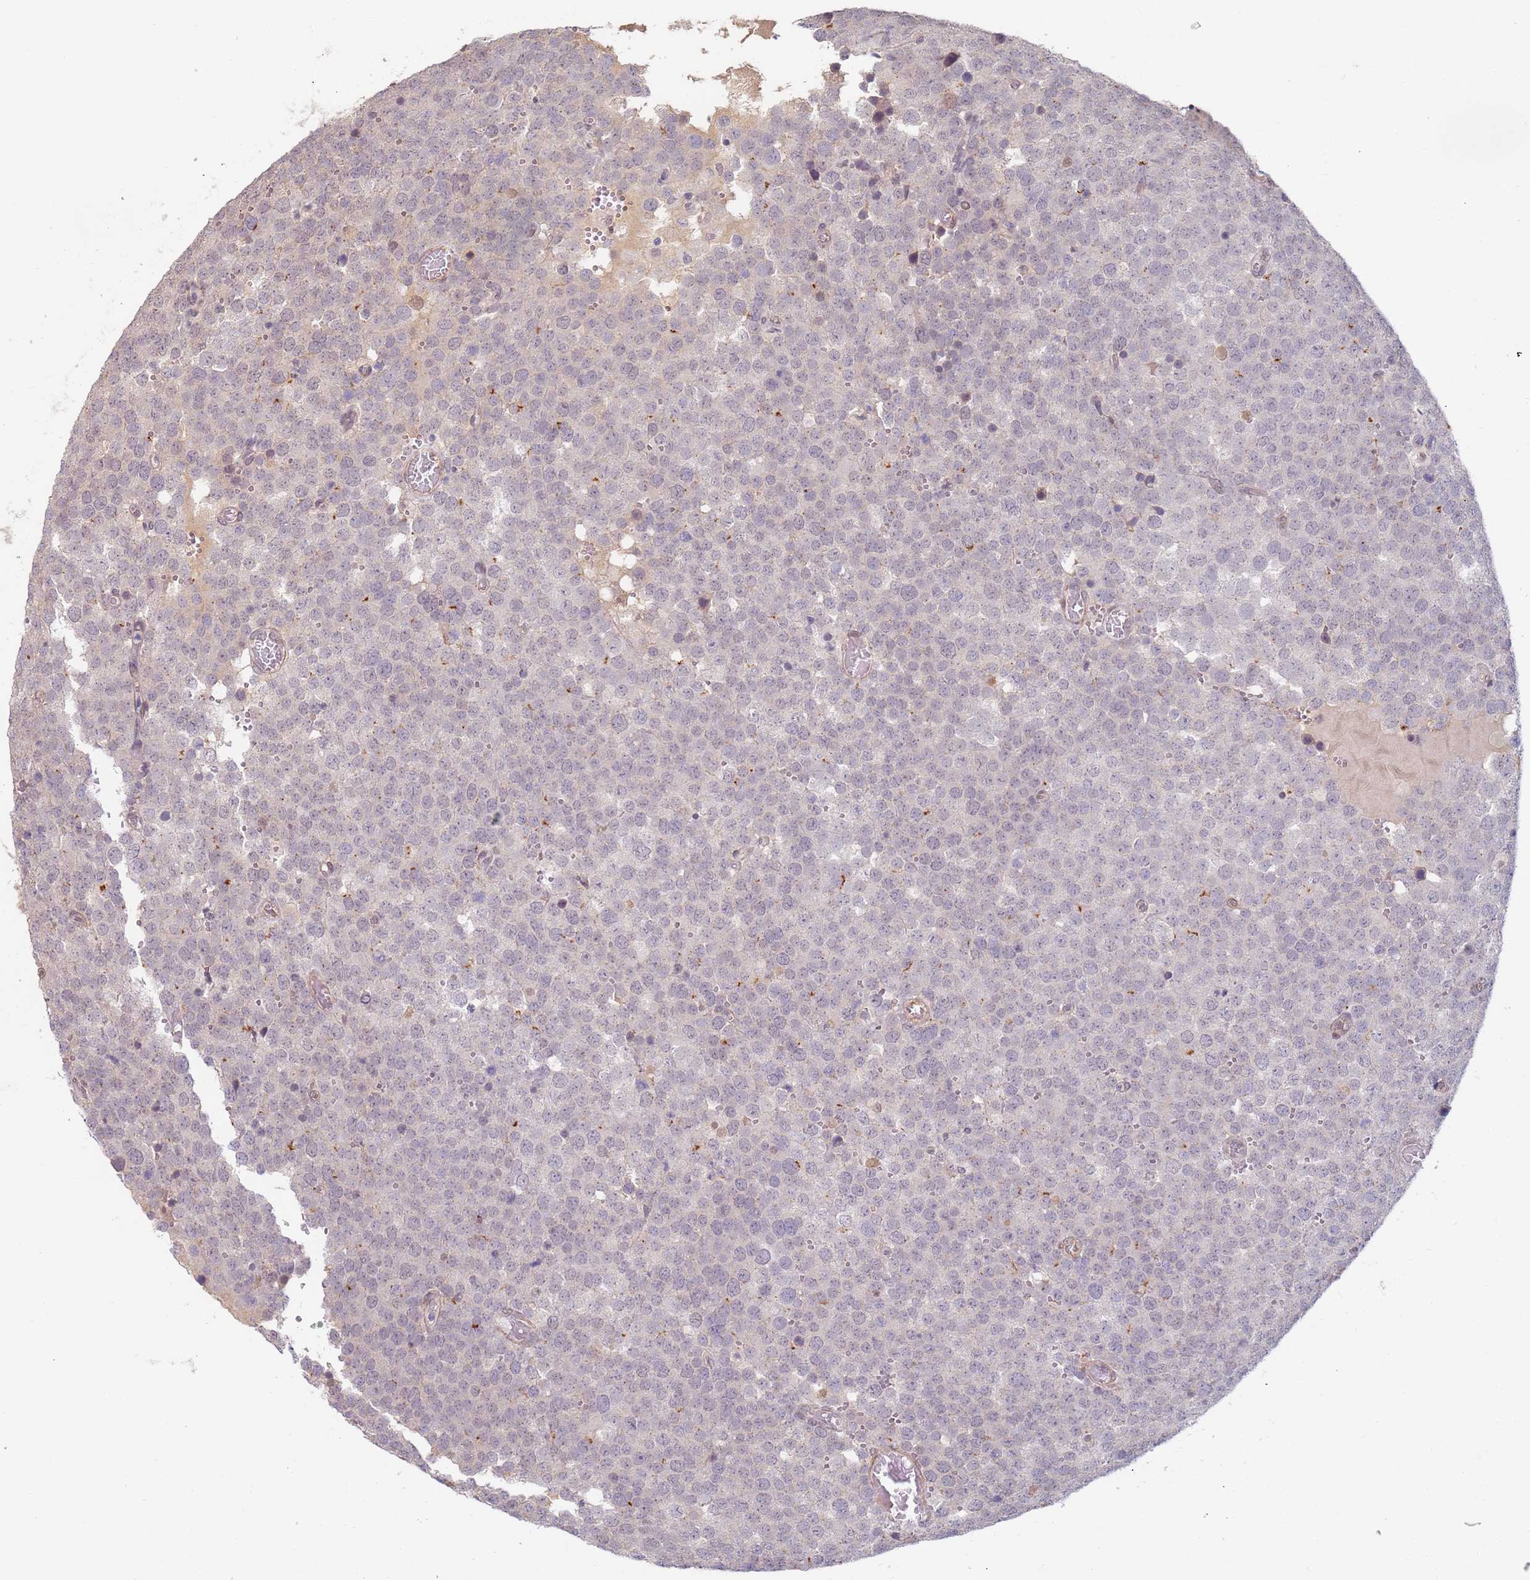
{"staining": {"intensity": "negative", "quantity": "none", "location": "none"}, "tissue": "testis cancer", "cell_type": "Tumor cells", "image_type": "cancer", "snomed": [{"axis": "morphology", "description": "Normal tissue, NOS"}, {"axis": "morphology", "description": "Seminoma, NOS"}, {"axis": "topography", "description": "Testis"}], "caption": "Tumor cells show no significant expression in testis cancer. (Immunohistochemistry (ihc), brightfield microscopy, high magnification).", "gene": "WDR93", "patient": {"sex": "male", "age": 71}}